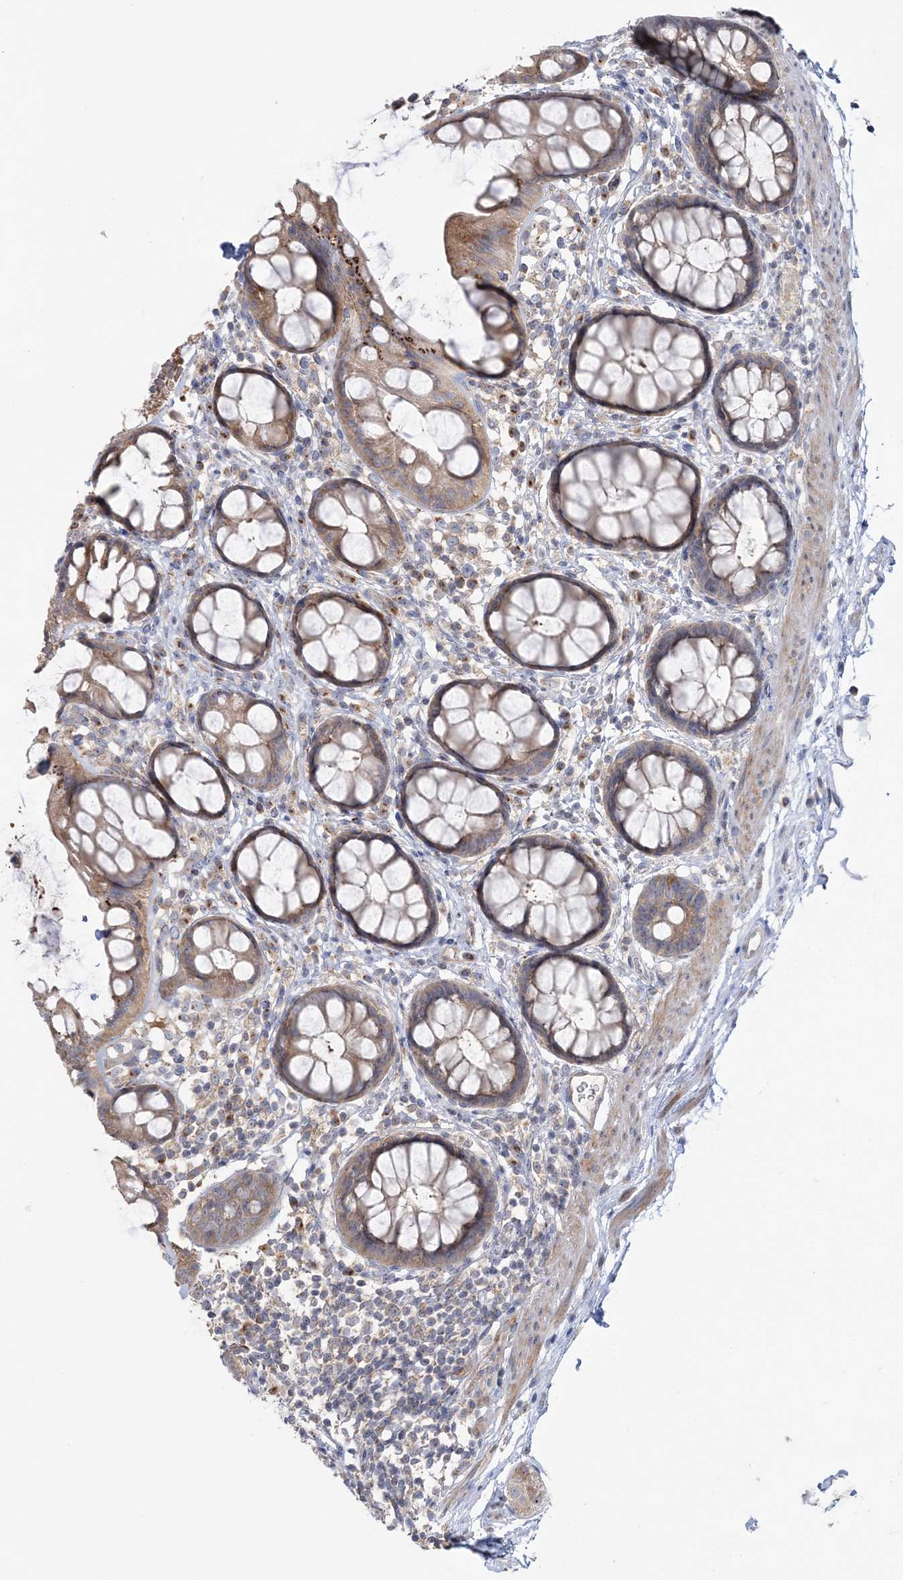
{"staining": {"intensity": "weak", "quantity": ">75%", "location": "cytoplasmic/membranous"}, "tissue": "rectum", "cell_type": "Glandular cells", "image_type": "normal", "snomed": [{"axis": "morphology", "description": "Normal tissue, NOS"}, {"axis": "topography", "description": "Rectum"}], "caption": "Glandular cells show low levels of weak cytoplasmic/membranous staining in about >75% of cells in benign rectum.", "gene": "MMADHC", "patient": {"sex": "female", "age": 65}}